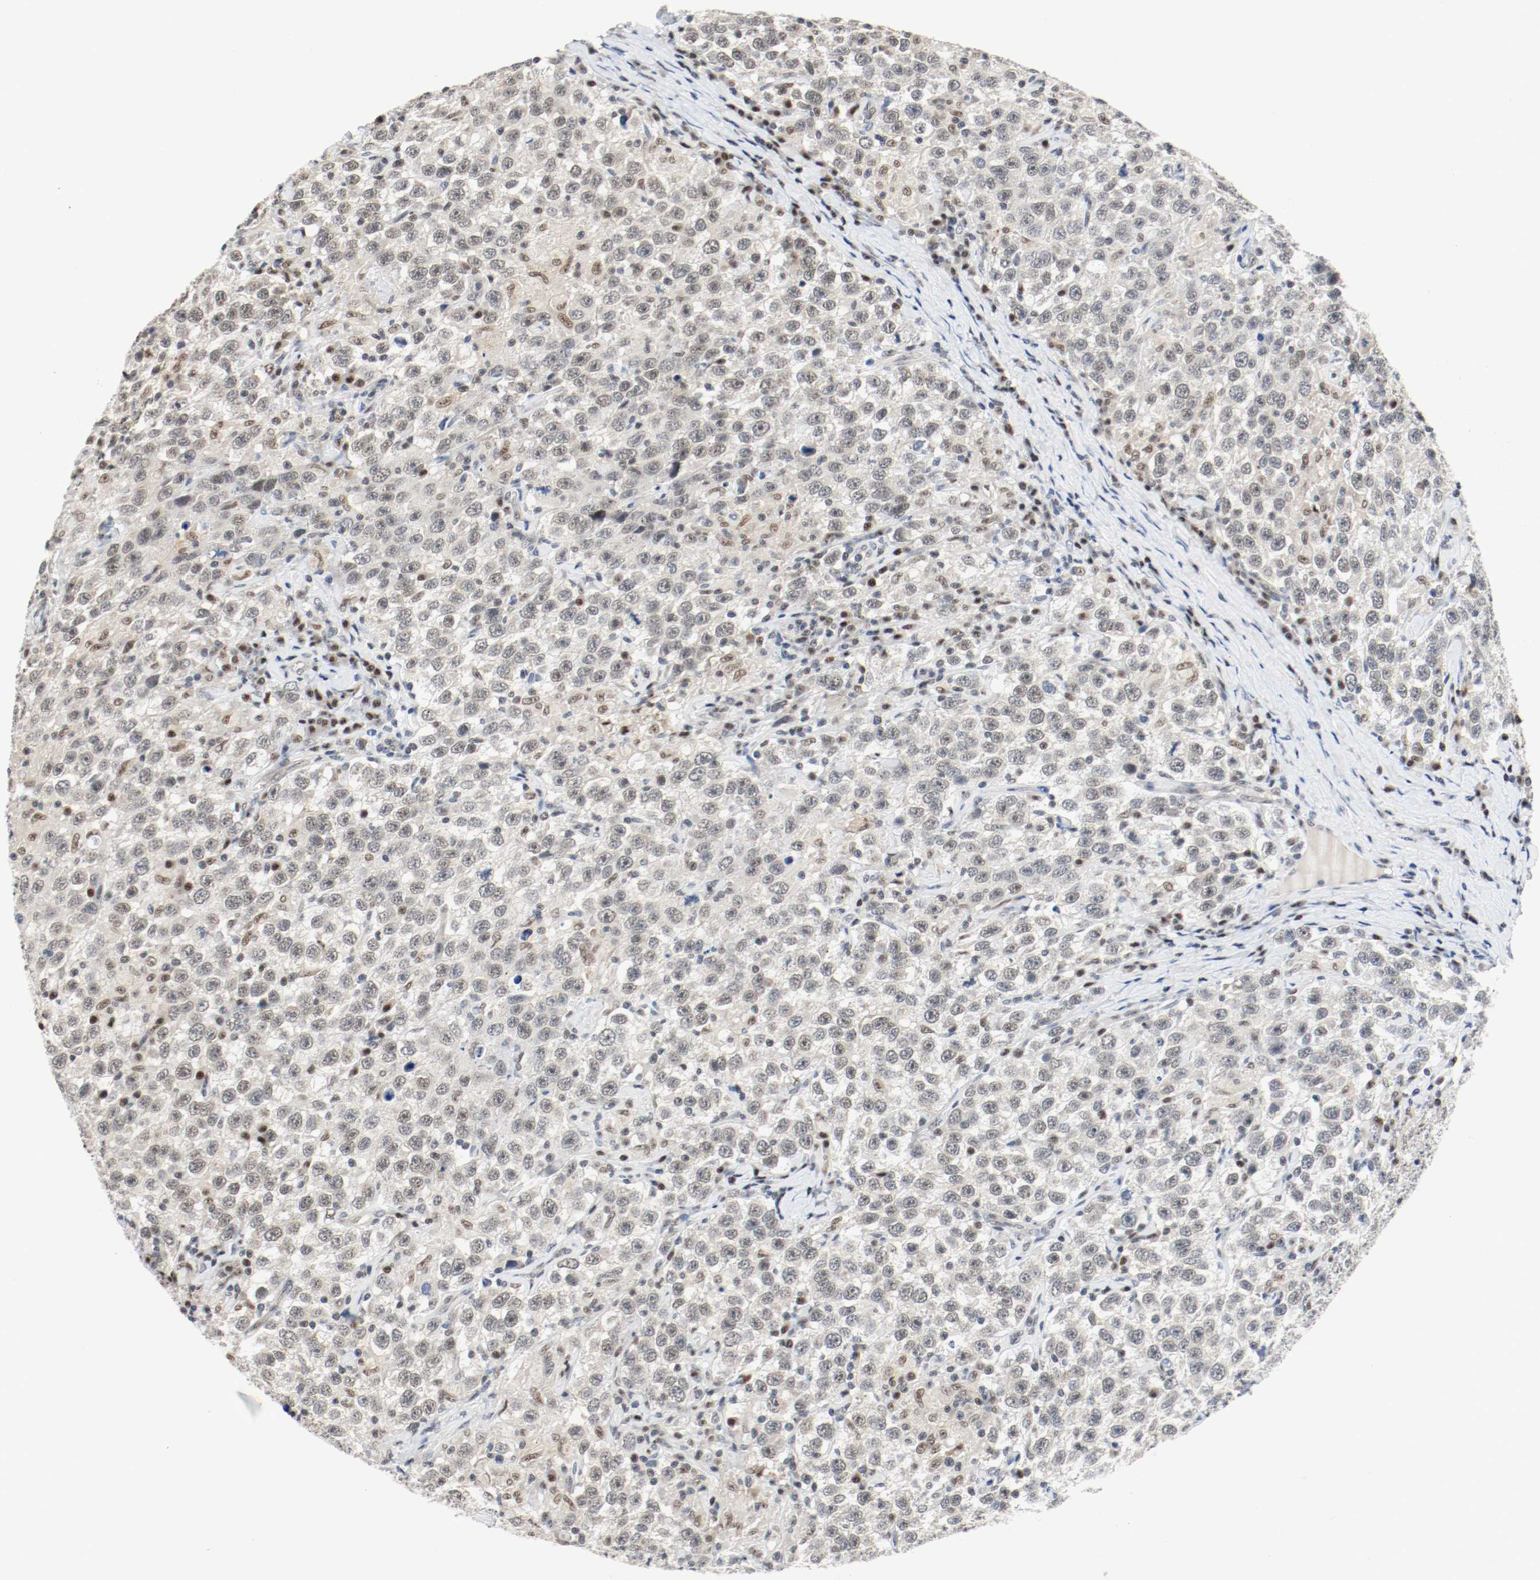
{"staining": {"intensity": "weak", "quantity": "<25%", "location": "nuclear"}, "tissue": "testis cancer", "cell_type": "Tumor cells", "image_type": "cancer", "snomed": [{"axis": "morphology", "description": "Seminoma, NOS"}, {"axis": "topography", "description": "Testis"}], "caption": "Seminoma (testis) stained for a protein using immunohistochemistry reveals no staining tumor cells.", "gene": "ASH1L", "patient": {"sex": "male", "age": 41}}